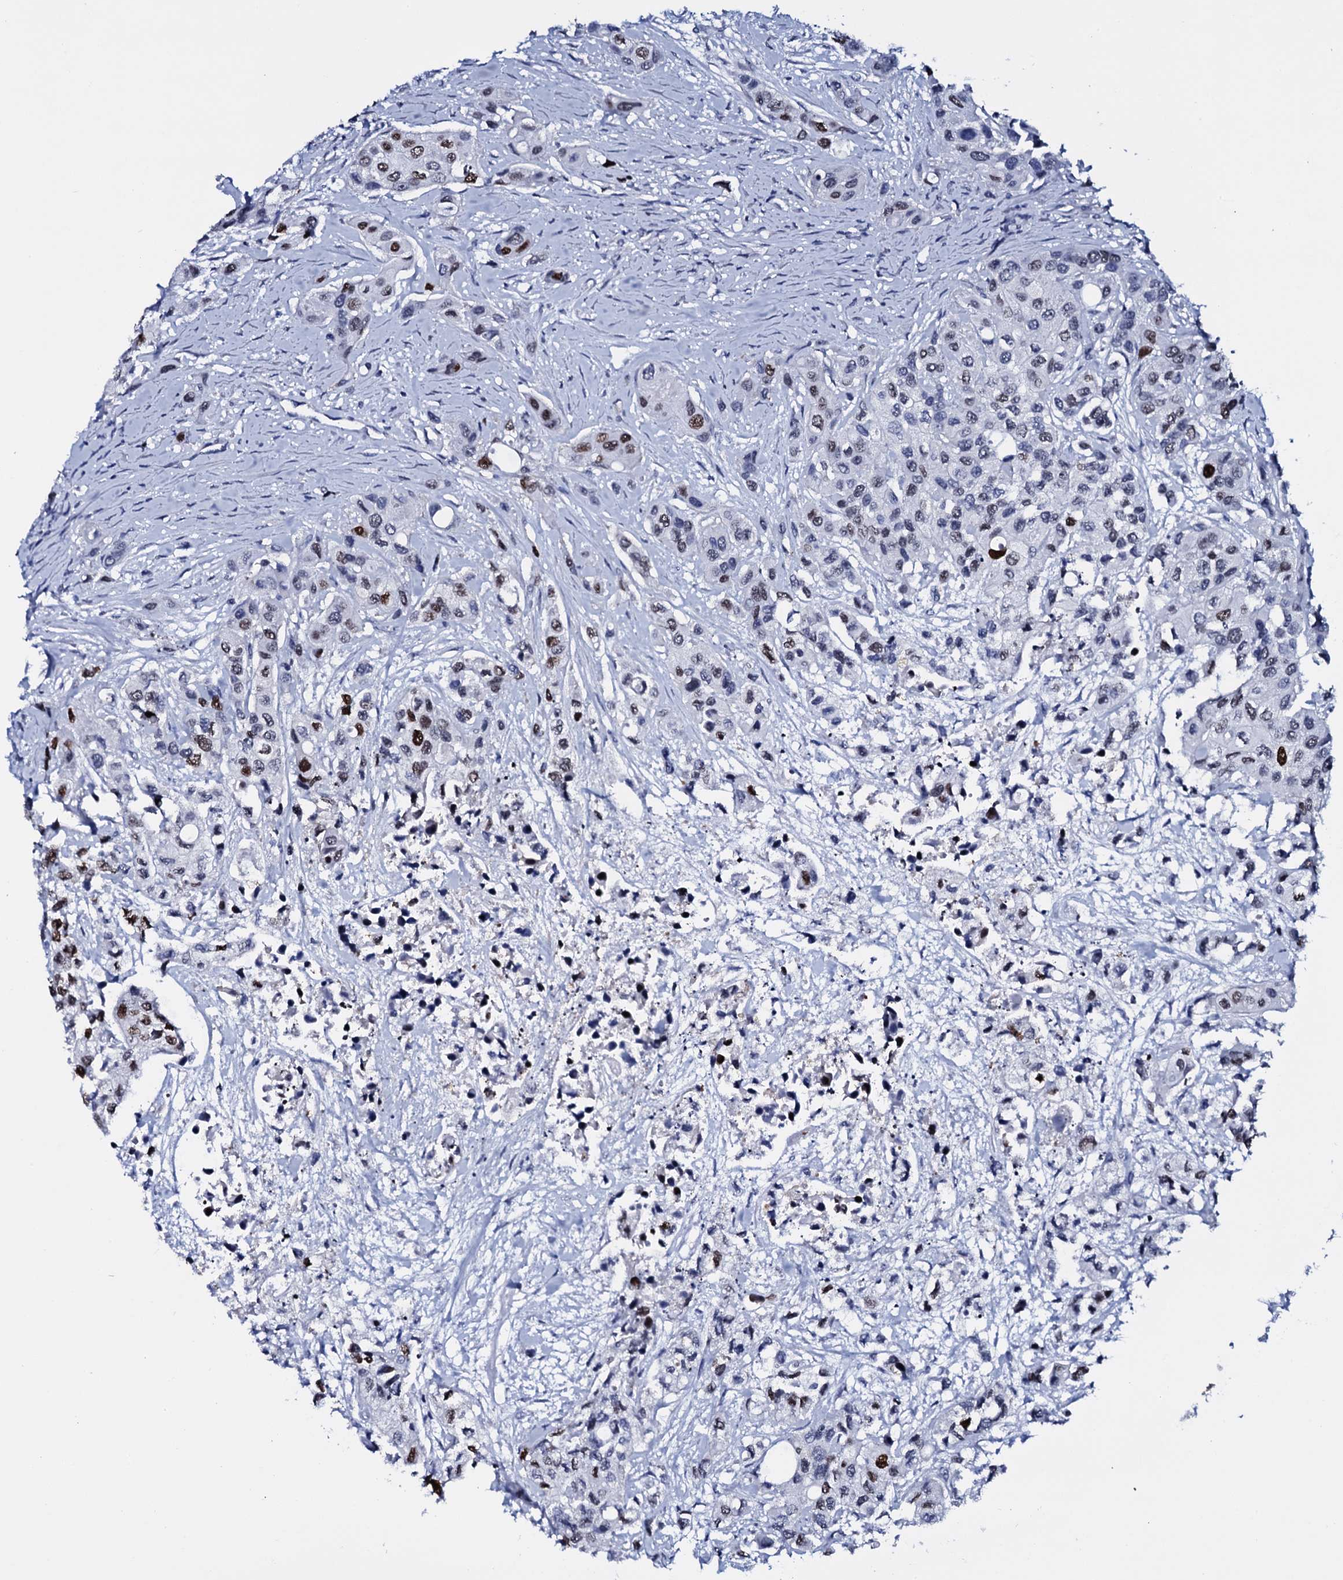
{"staining": {"intensity": "moderate", "quantity": "25%-75%", "location": "nuclear"}, "tissue": "urothelial cancer", "cell_type": "Tumor cells", "image_type": "cancer", "snomed": [{"axis": "morphology", "description": "Normal tissue, NOS"}, {"axis": "morphology", "description": "Urothelial carcinoma, High grade"}, {"axis": "topography", "description": "Vascular tissue"}, {"axis": "topography", "description": "Urinary bladder"}], "caption": "About 25%-75% of tumor cells in urothelial cancer demonstrate moderate nuclear protein expression as visualized by brown immunohistochemical staining.", "gene": "NPM2", "patient": {"sex": "female", "age": 56}}